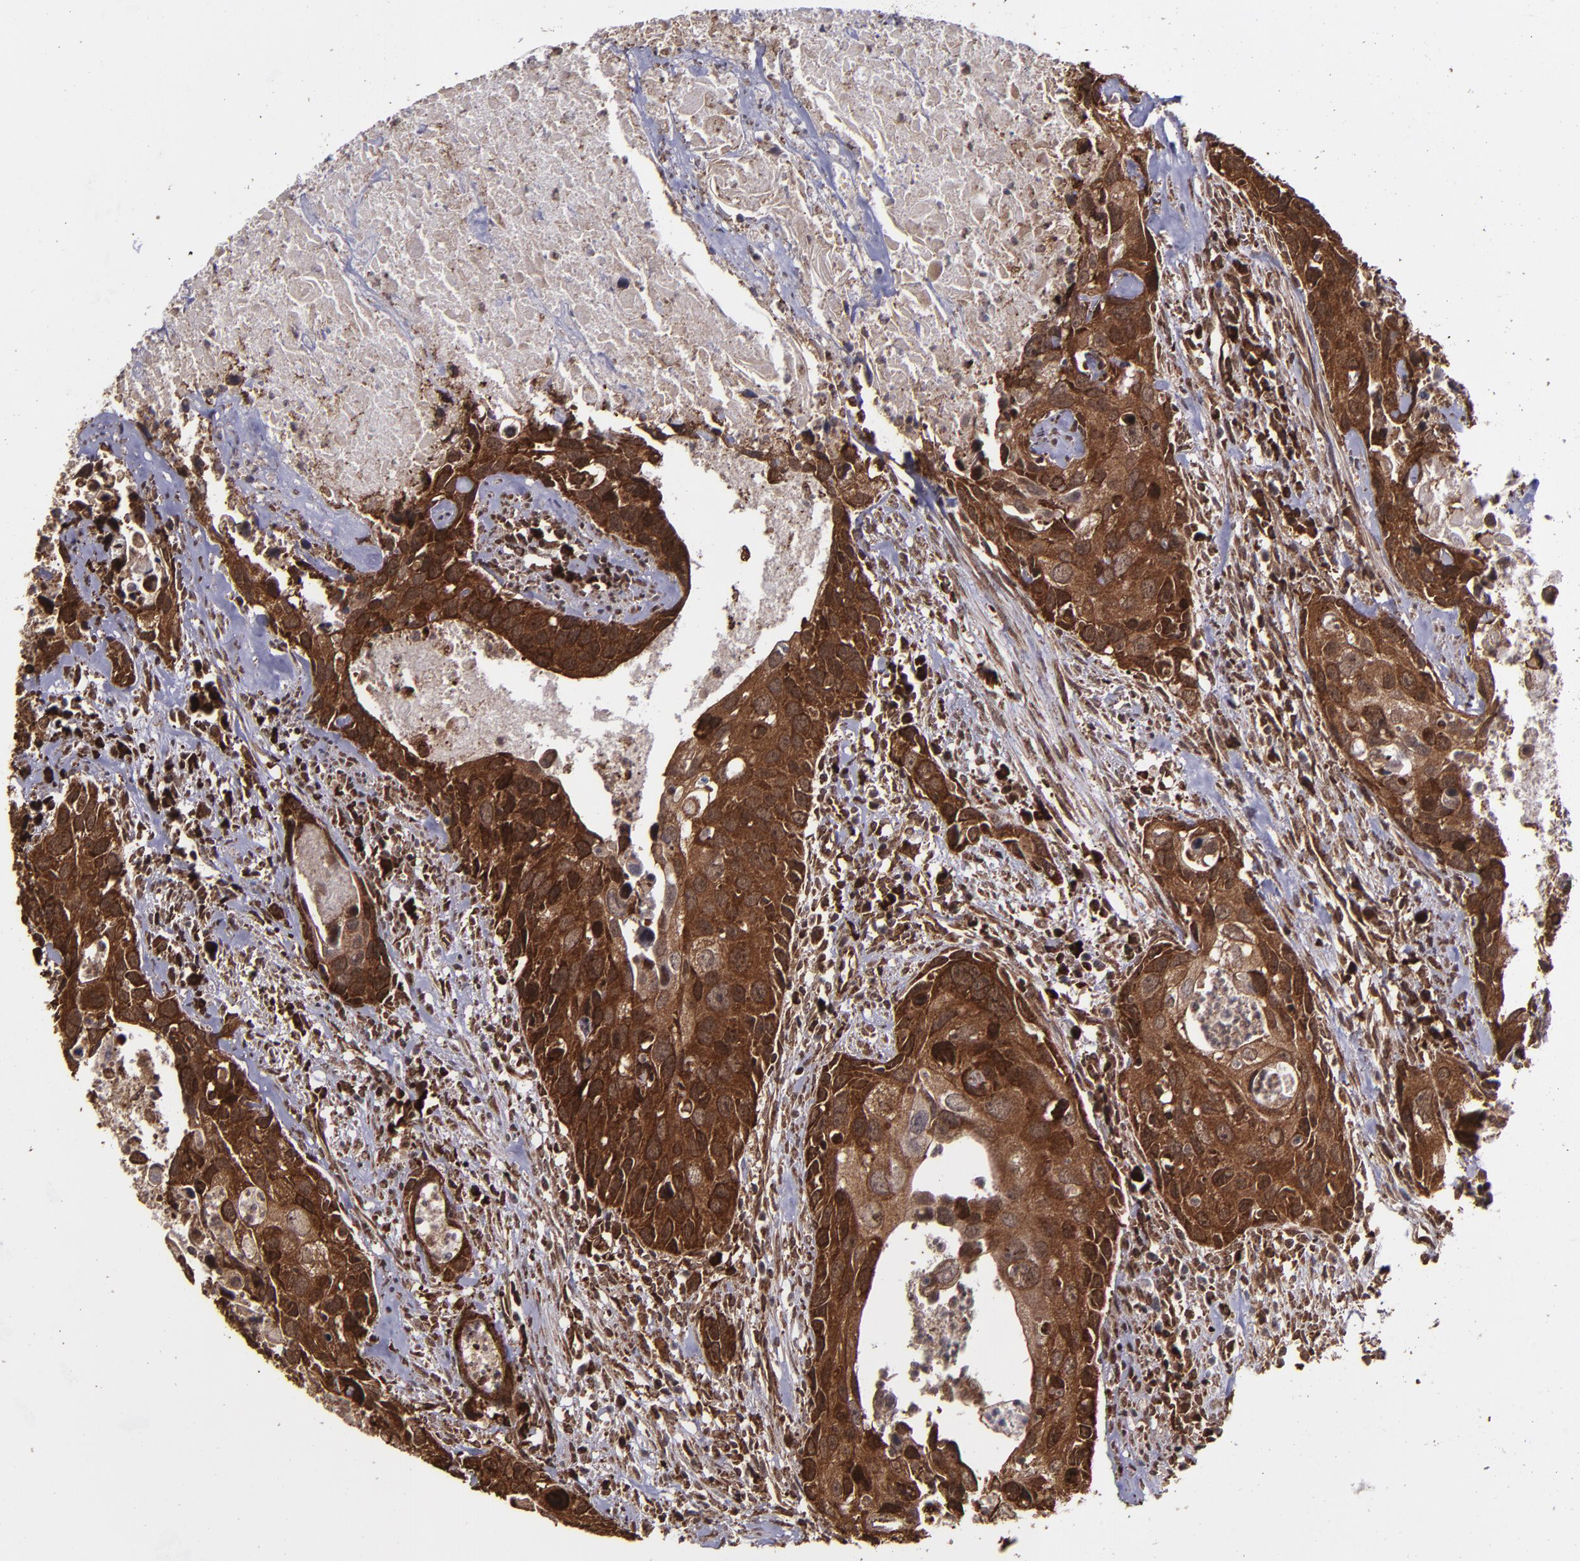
{"staining": {"intensity": "strong", "quantity": ">75%", "location": "cytoplasmic/membranous,nuclear"}, "tissue": "urothelial cancer", "cell_type": "Tumor cells", "image_type": "cancer", "snomed": [{"axis": "morphology", "description": "Urothelial carcinoma, High grade"}, {"axis": "topography", "description": "Urinary bladder"}], "caption": "This photomicrograph reveals IHC staining of human urothelial cancer, with high strong cytoplasmic/membranous and nuclear expression in approximately >75% of tumor cells.", "gene": "EIF4ENIF1", "patient": {"sex": "male", "age": 71}}